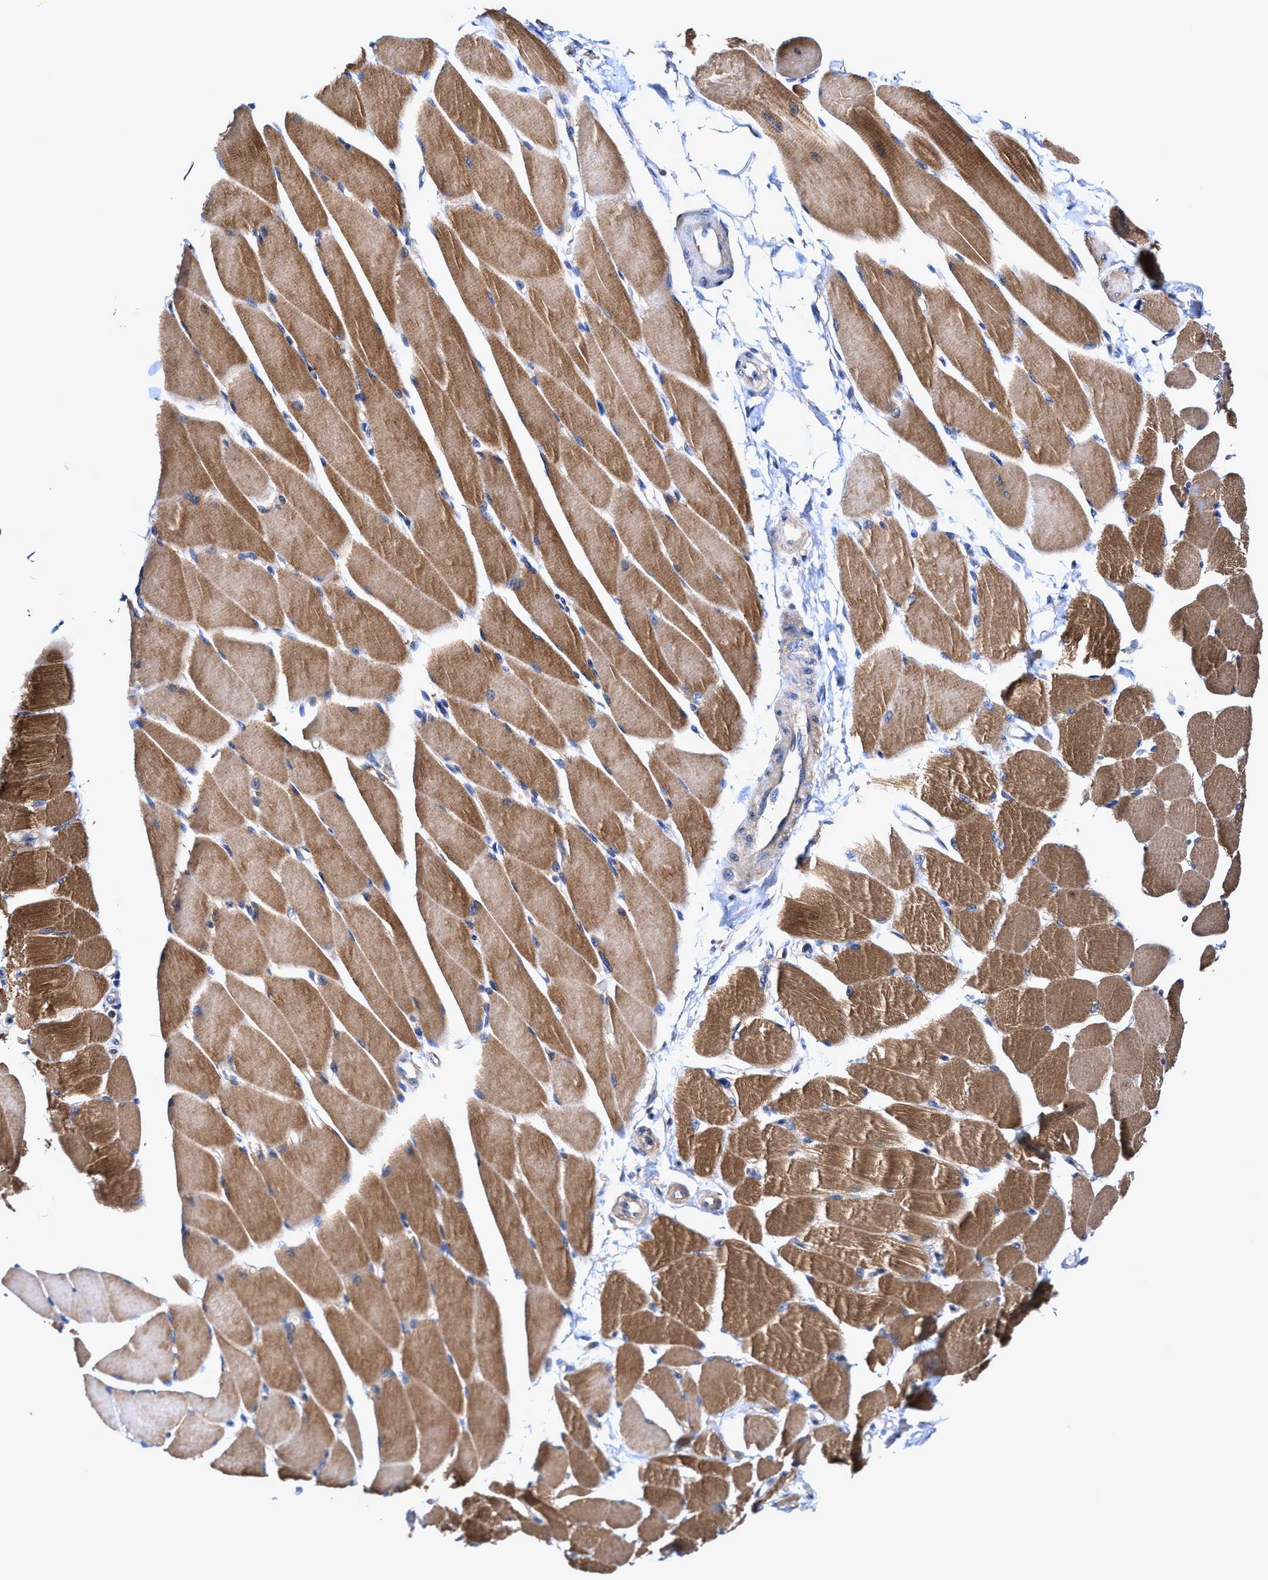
{"staining": {"intensity": "moderate", "quantity": ">75%", "location": "cytoplasmic/membranous"}, "tissue": "skeletal muscle", "cell_type": "Myocytes", "image_type": "normal", "snomed": [{"axis": "morphology", "description": "Normal tissue, NOS"}, {"axis": "topography", "description": "Skeletal muscle"}, {"axis": "topography", "description": "Peripheral nerve tissue"}], "caption": "DAB (3,3'-diaminobenzidine) immunohistochemical staining of normal human skeletal muscle exhibits moderate cytoplasmic/membranous protein staining in about >75% of myocytes.", "gene": "EFNA4", "patient": {"sex": "female", "age": 84}}